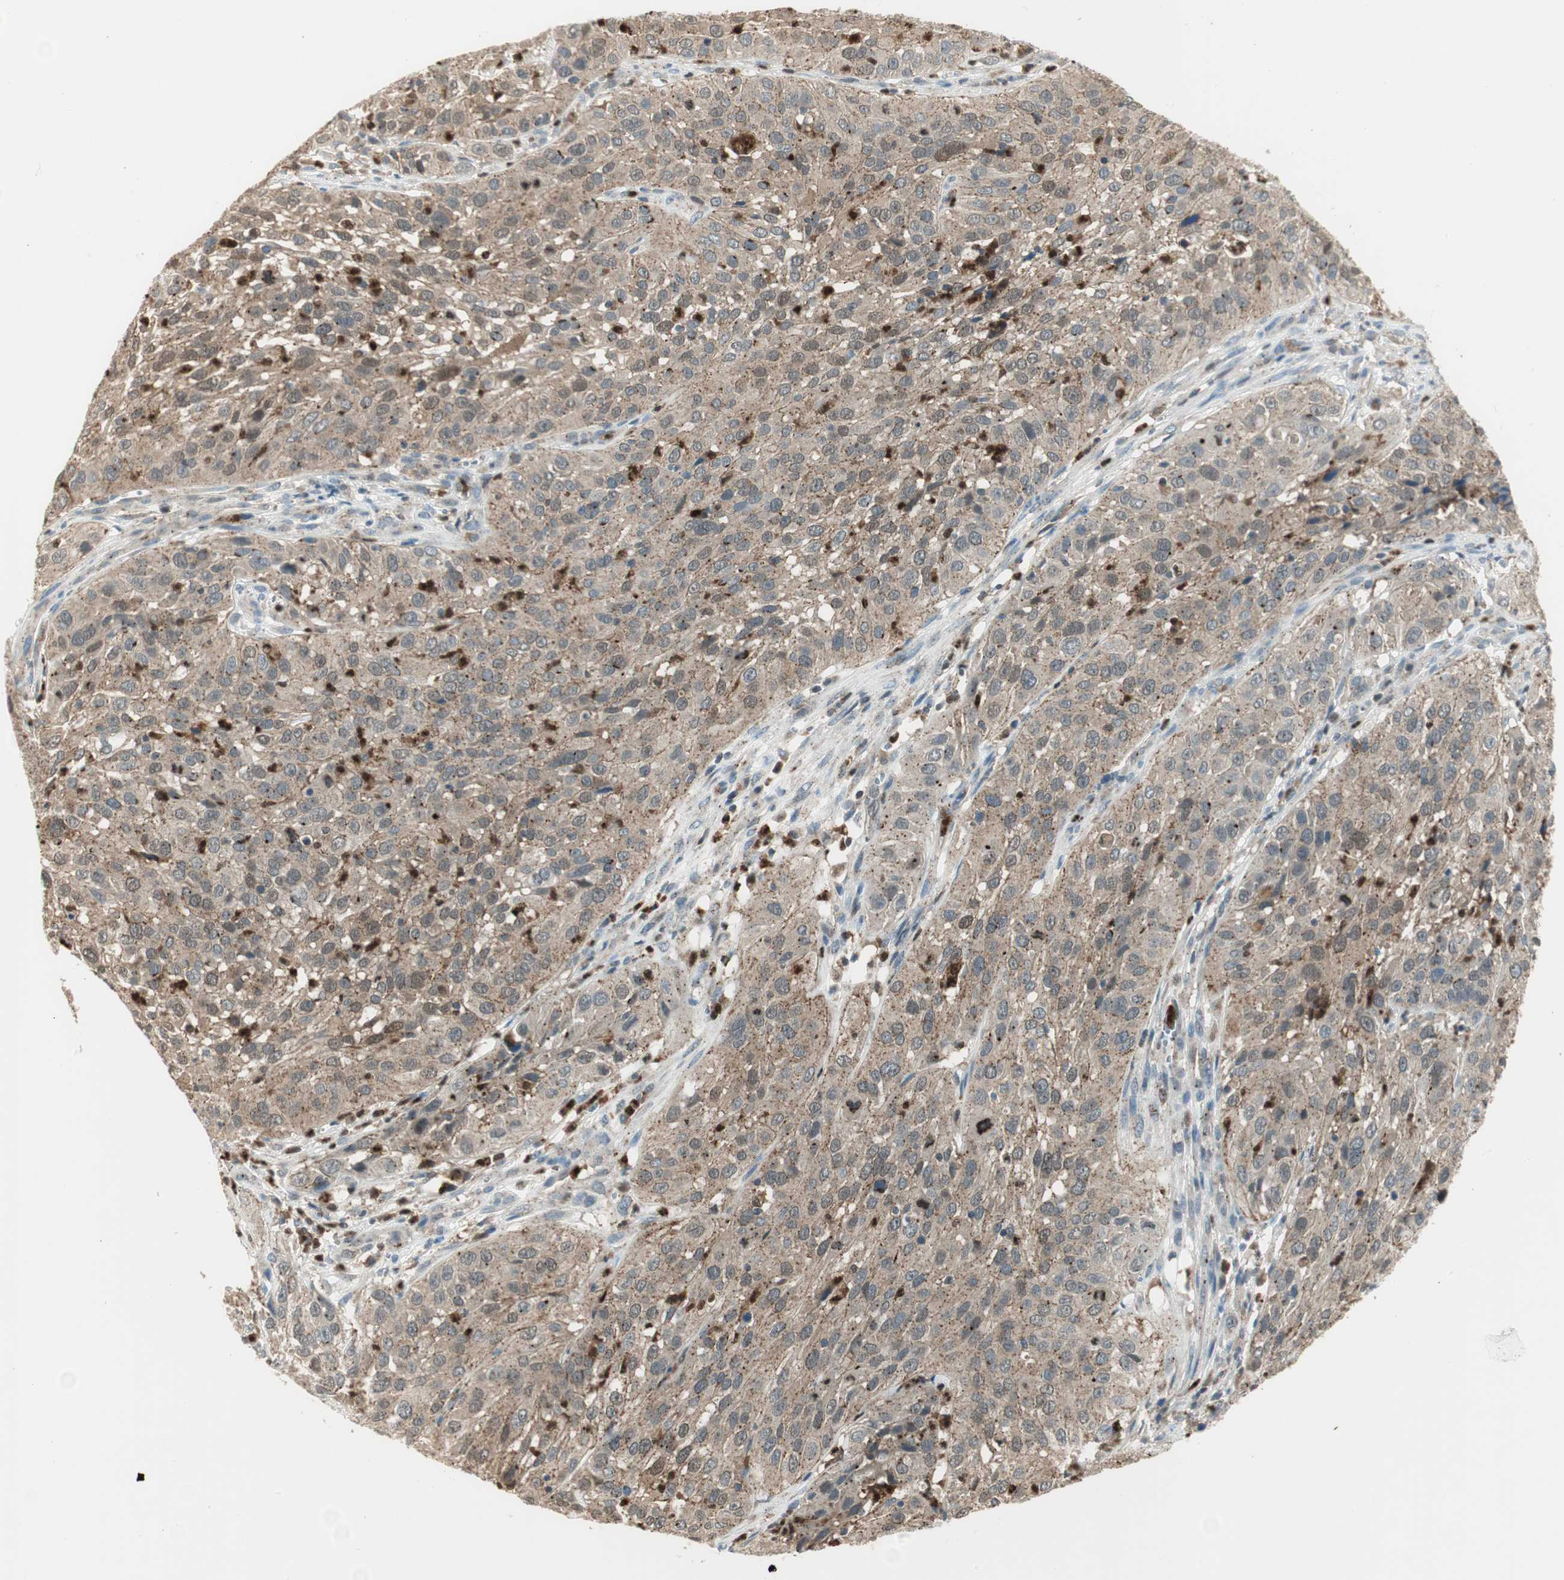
{"staining": {"intensity": "weak", "quantity": ">75%", "location": "cytoplasmic/membranous"}, "tissue": "cervical cancer", "cell_type": "Tumor cells", "image_type": "cancer", "snomed": [{"axis": "morphology", "description": "Squamous cell carcinoma, NOS"}, {"axis": "topography", "description": "Cervix"}], "caption": "Immunohistochemistry of human cervical cancer (squamous cell carcinoma) shows low levels of weak cytoplasmic/membranous staining in about >75% of tumor cells.", "gene": "LTA4H", "patient": {"sex": "female", "age": 32}}